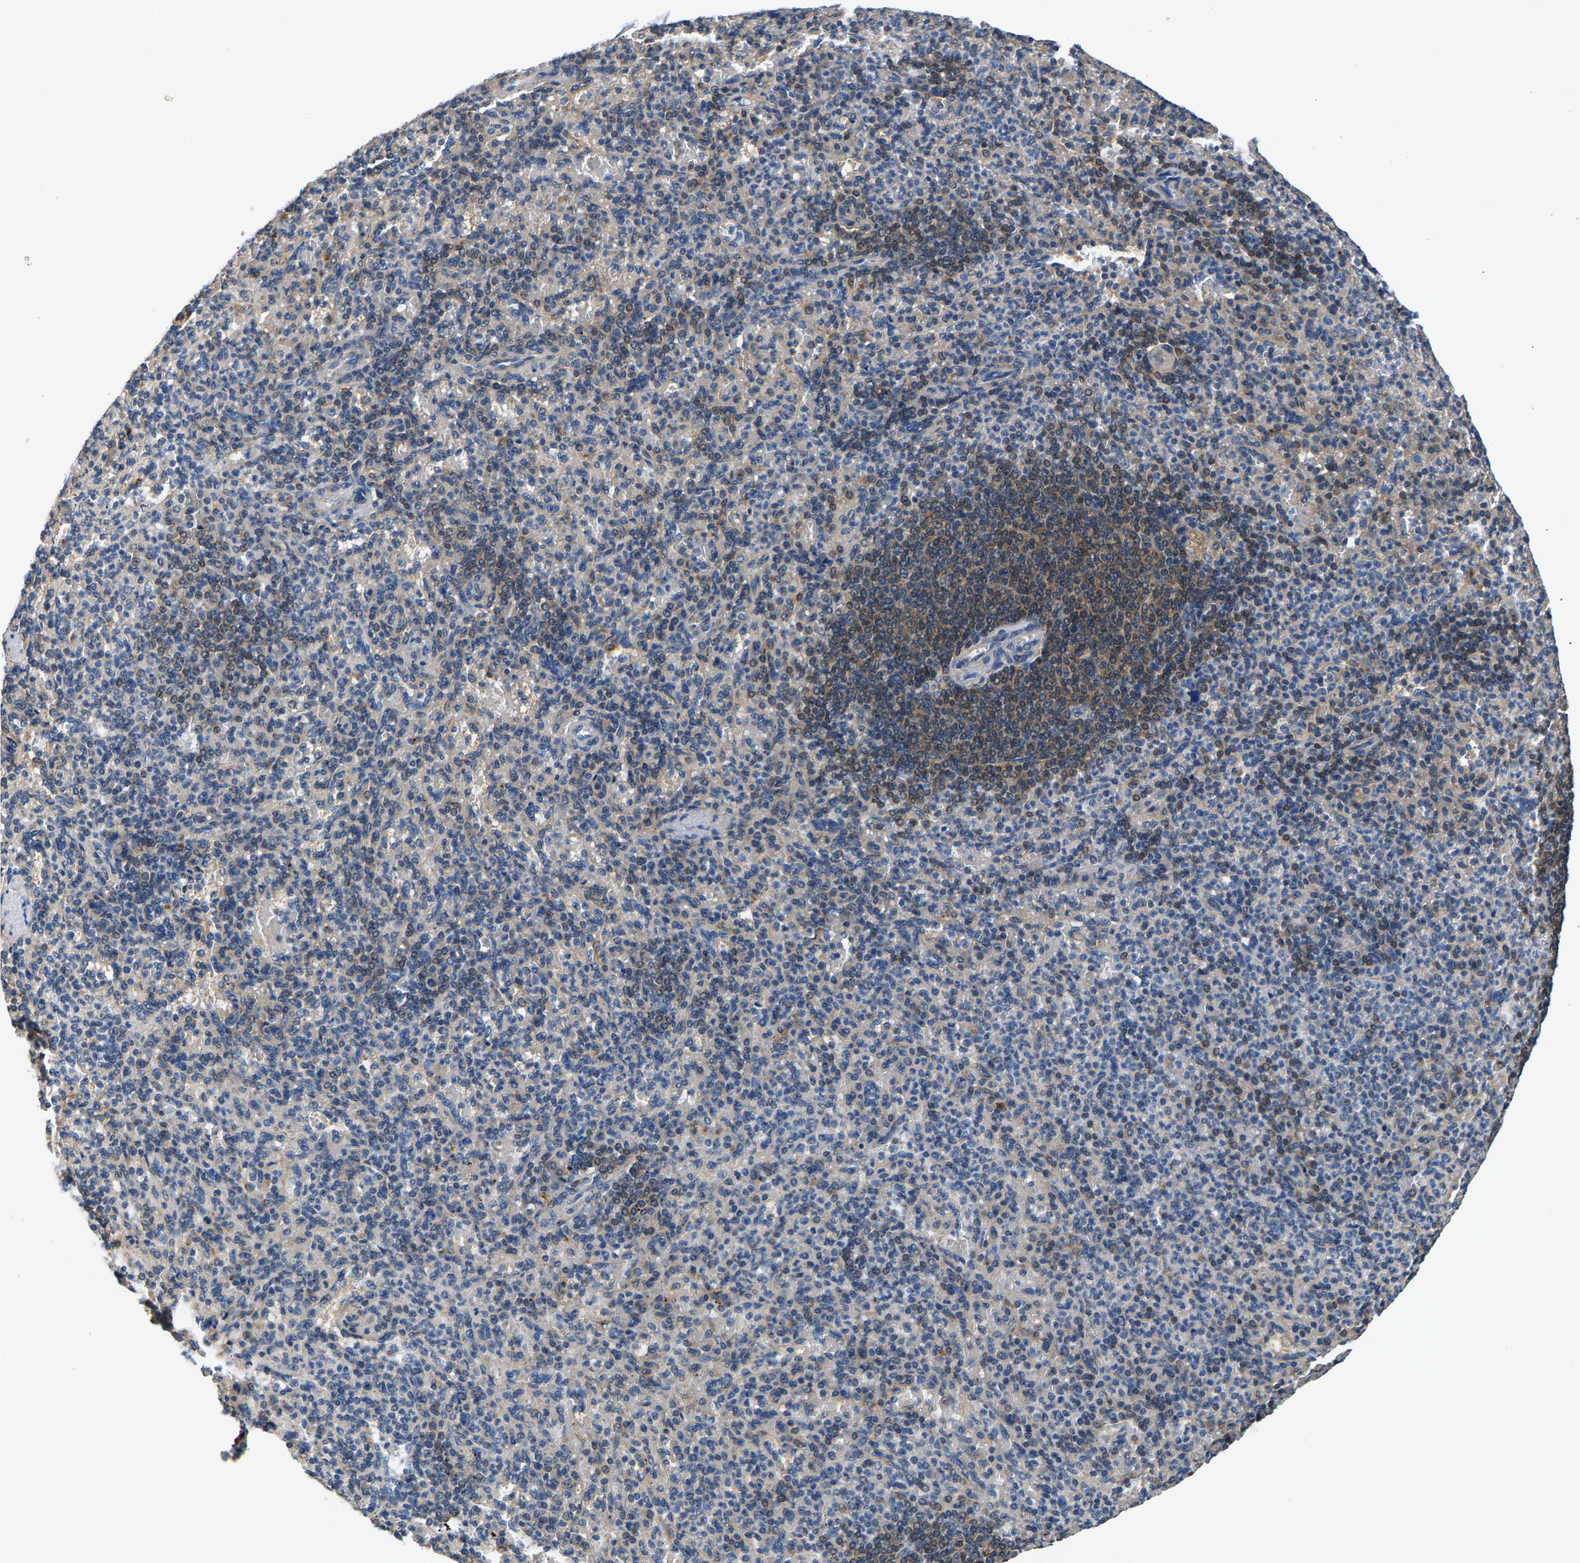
{"staining": {"intensity": "weak", "quantity": "<25%", "location": "cytoplasmic/membranous"}, "tissue": "spleen", "cell_type": "Cells in red pulp", "image_type": "normal", "snomed": [{"axis": "morphology", "description": "Normal tissue, NOS"}, {"axis": "topography", "description": "Spleen"}], "caption": "High magnification brightfield microscopy of benign spleen stained with DAB (brown) and counterstained with hematoxylin (blue): cells in red pulp show no significant positivity. The staining was performed using DAB (3,3'-diaminobenzidine) to visualize the protein expression in brown, while the nuclei were stained in blue with hematoxylin (Magnification: 20x).", "gene": "NT5C", "patient": {"sex": "female", "age": 74}}